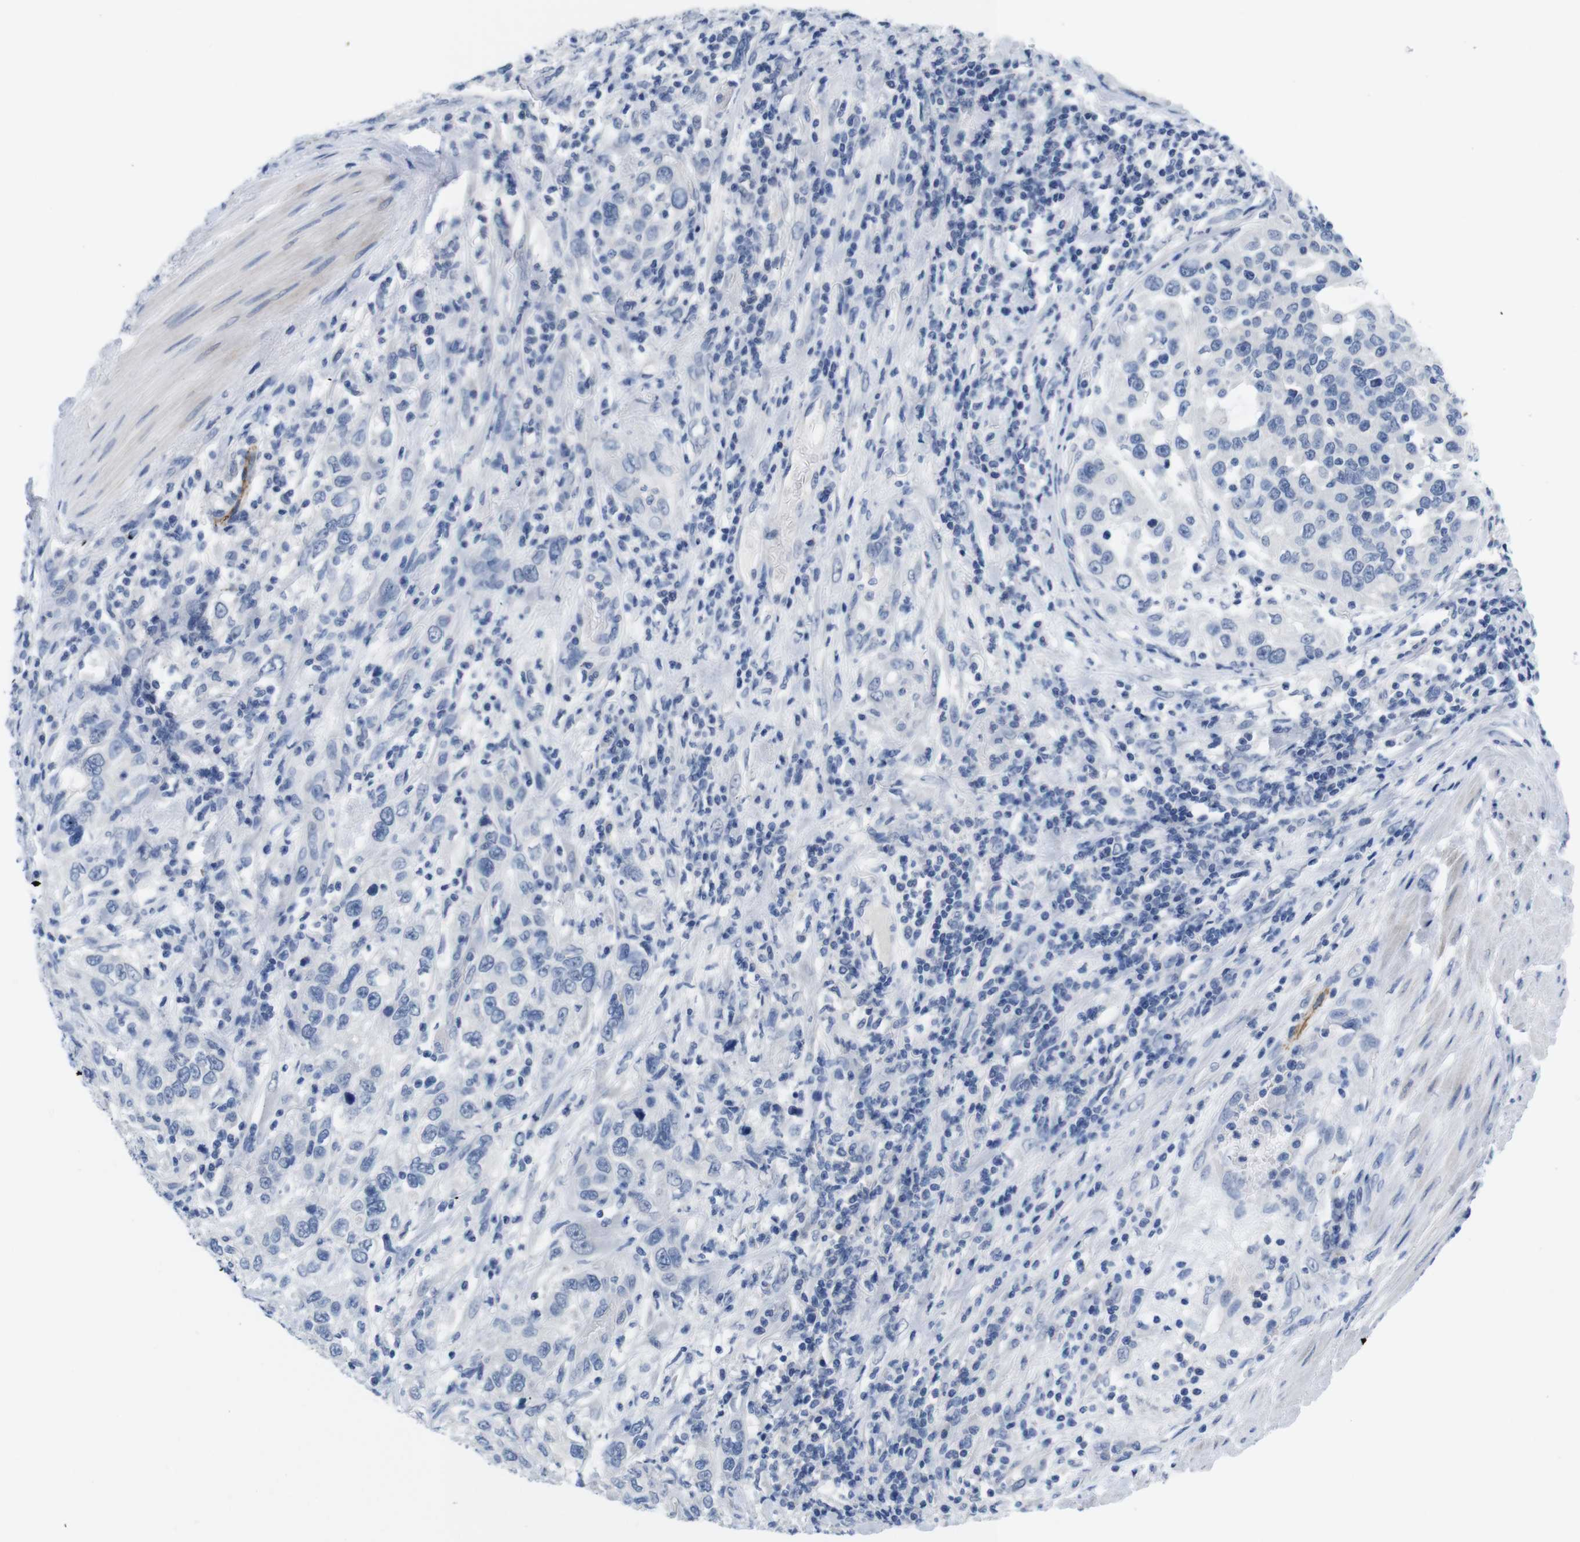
{"staining": {"intensity": "negative", "quantity": "none", "location": "none"}, "tissue": "urothelial cancer", "cell_type": "Tumor cells", "image_type": "cancer", "snomed": [{"axis": "morphology", "description": "Urothelial carcinoma, High grade"}, {"axis": "topography", "description": "Urinary bladder"}], "caption": "Micrograph shows no protein staining in tumor cells of high-grade urothelial carcinoma tissue. (DAB (3,3'-diaminobenzidine) immunohistochemistry visualized using brightfield microscopy, high magnification).", "gene": "MAP6", "patient": {"sex": "female", "age": 80}}